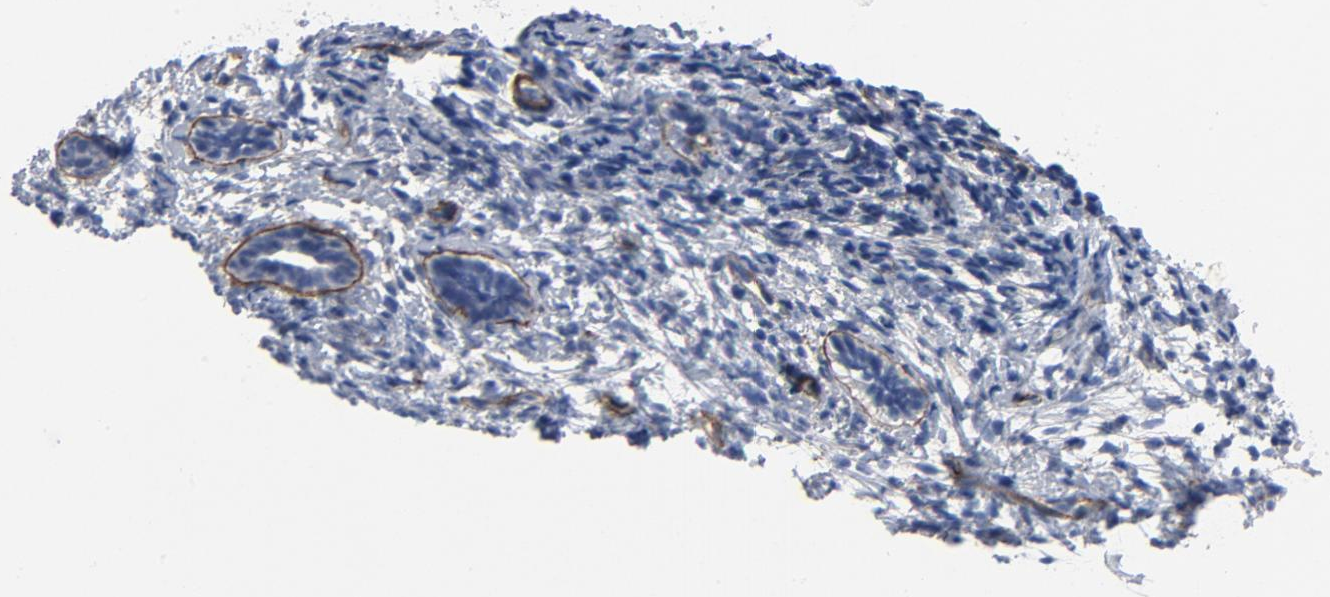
{"staining": {"intensity": "negative", "quantity": "none", "location": "none"}, "tissue": "endometrium", "cell_type": "Cells in endometrial stroma", "image_type": "normal", "snomed": [{"axis": "morphology", "description": "Normal tissue, NOS"}, {"axis": "topography", "description": "Smooth muscle"}, {"axis": "topography", "description": "Endometrium"}], "caption": "High power microscopy histopathology image of an IHC micrograph of unremarkable endometrium, revealing no significant staining in cells in endometrial stroma.", "gene": "LAMC1", "patient": {"sex": "female", "age": 57}}